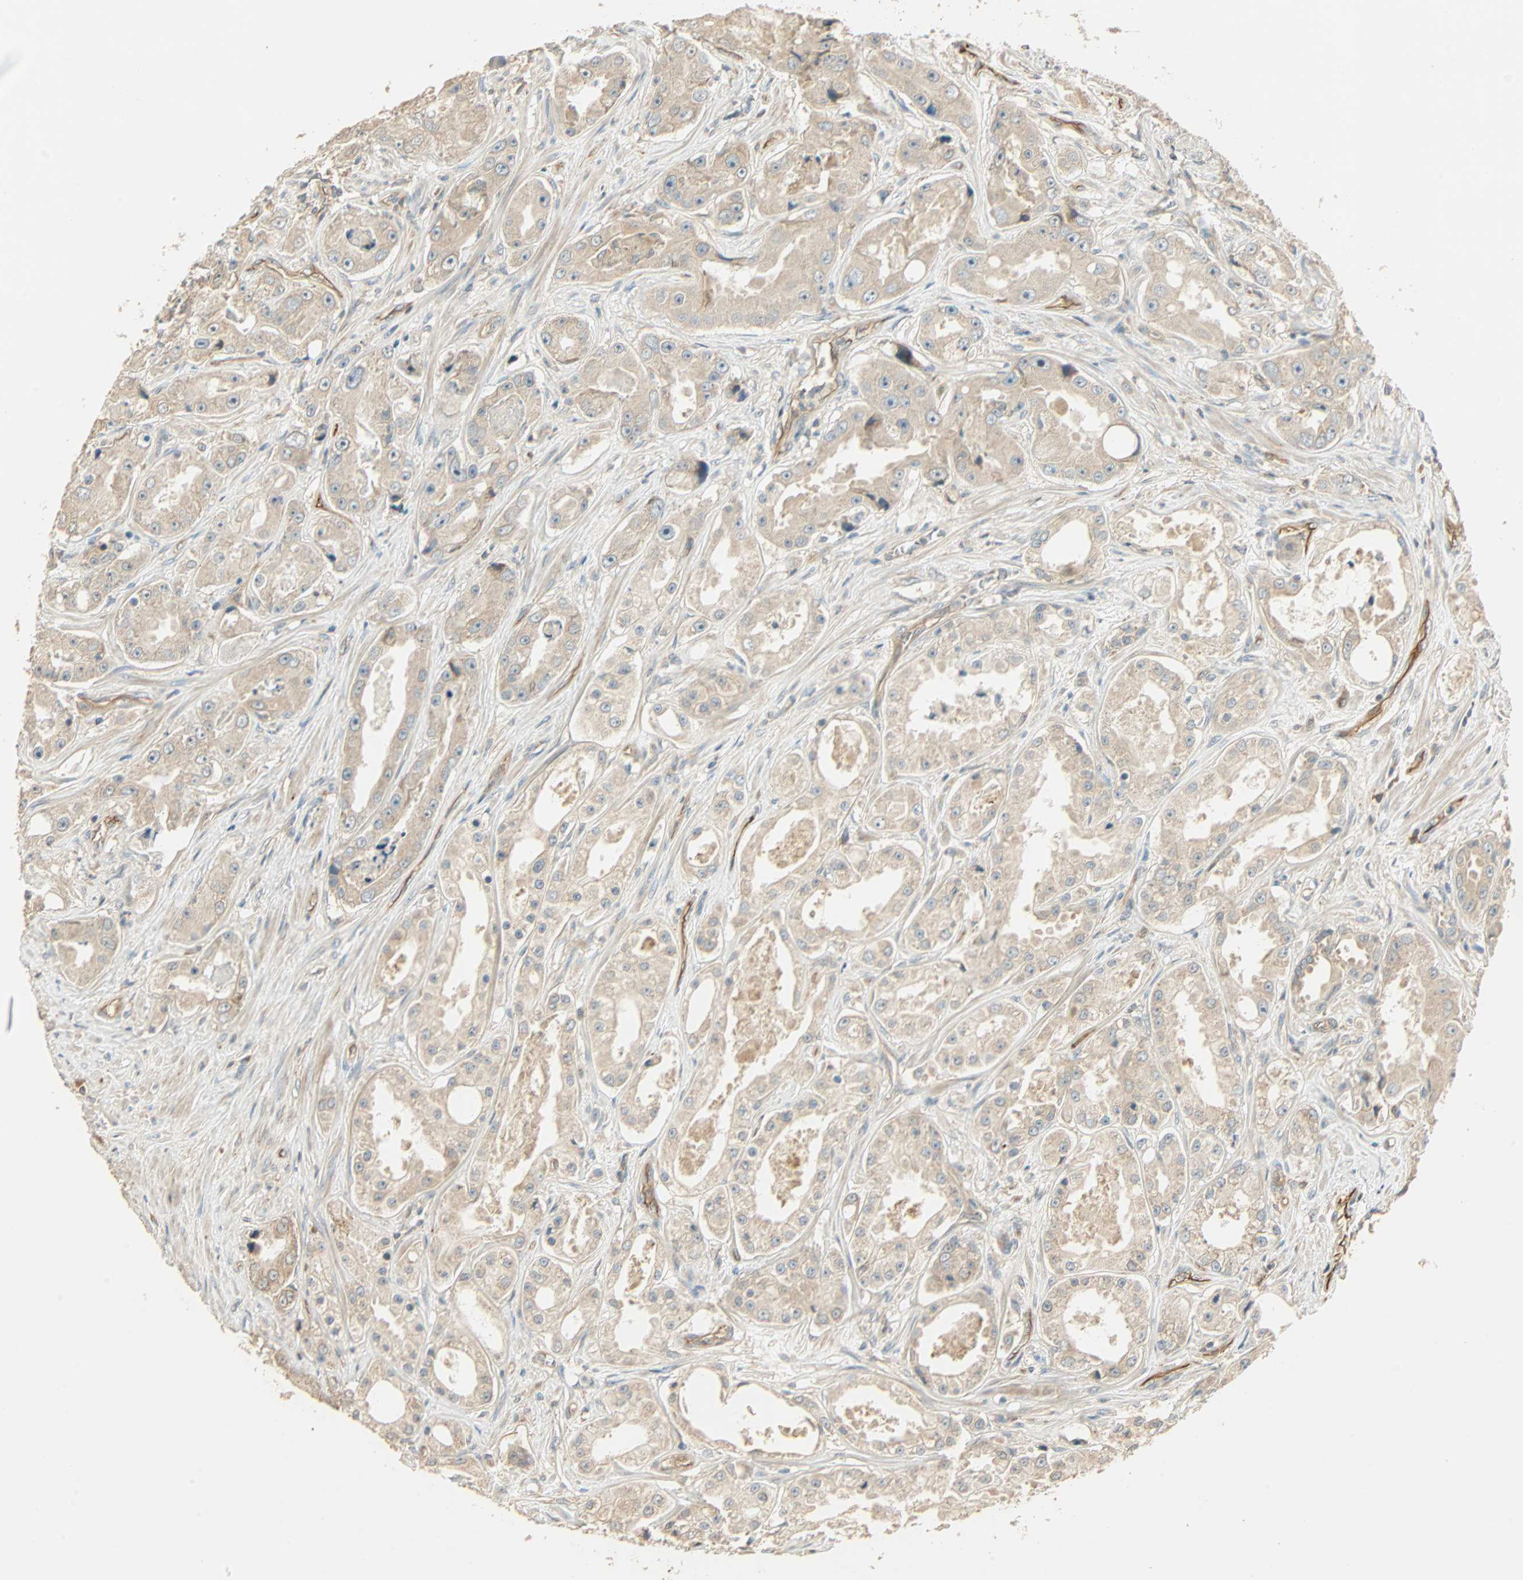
{"staining": {"intensity": "weak", "quantity": ">75%", "location": "cytoplasmic/membranous"}, "tissue": "prostate cancer", "cell_type": "Tumor cells", "image_type": "cancer", "snomed": [{"axis": "morphology", "description": "Adenocarcinoma, High grade"}, {"axis": "topography", "description": "Prostate"}], "caption": "DAB immunohistochemical staining of prostate cancer (high-grade adenocarcinoma) exhibits weak cytoplasmic/membranous protein positivity in approximately >75% of tumor cells. Immunohistochemistry stains the protein of interest in brown and the nuclei are stained blue.", "gene": "GALK1", "patient": {"sex": "male", "age": 73}}